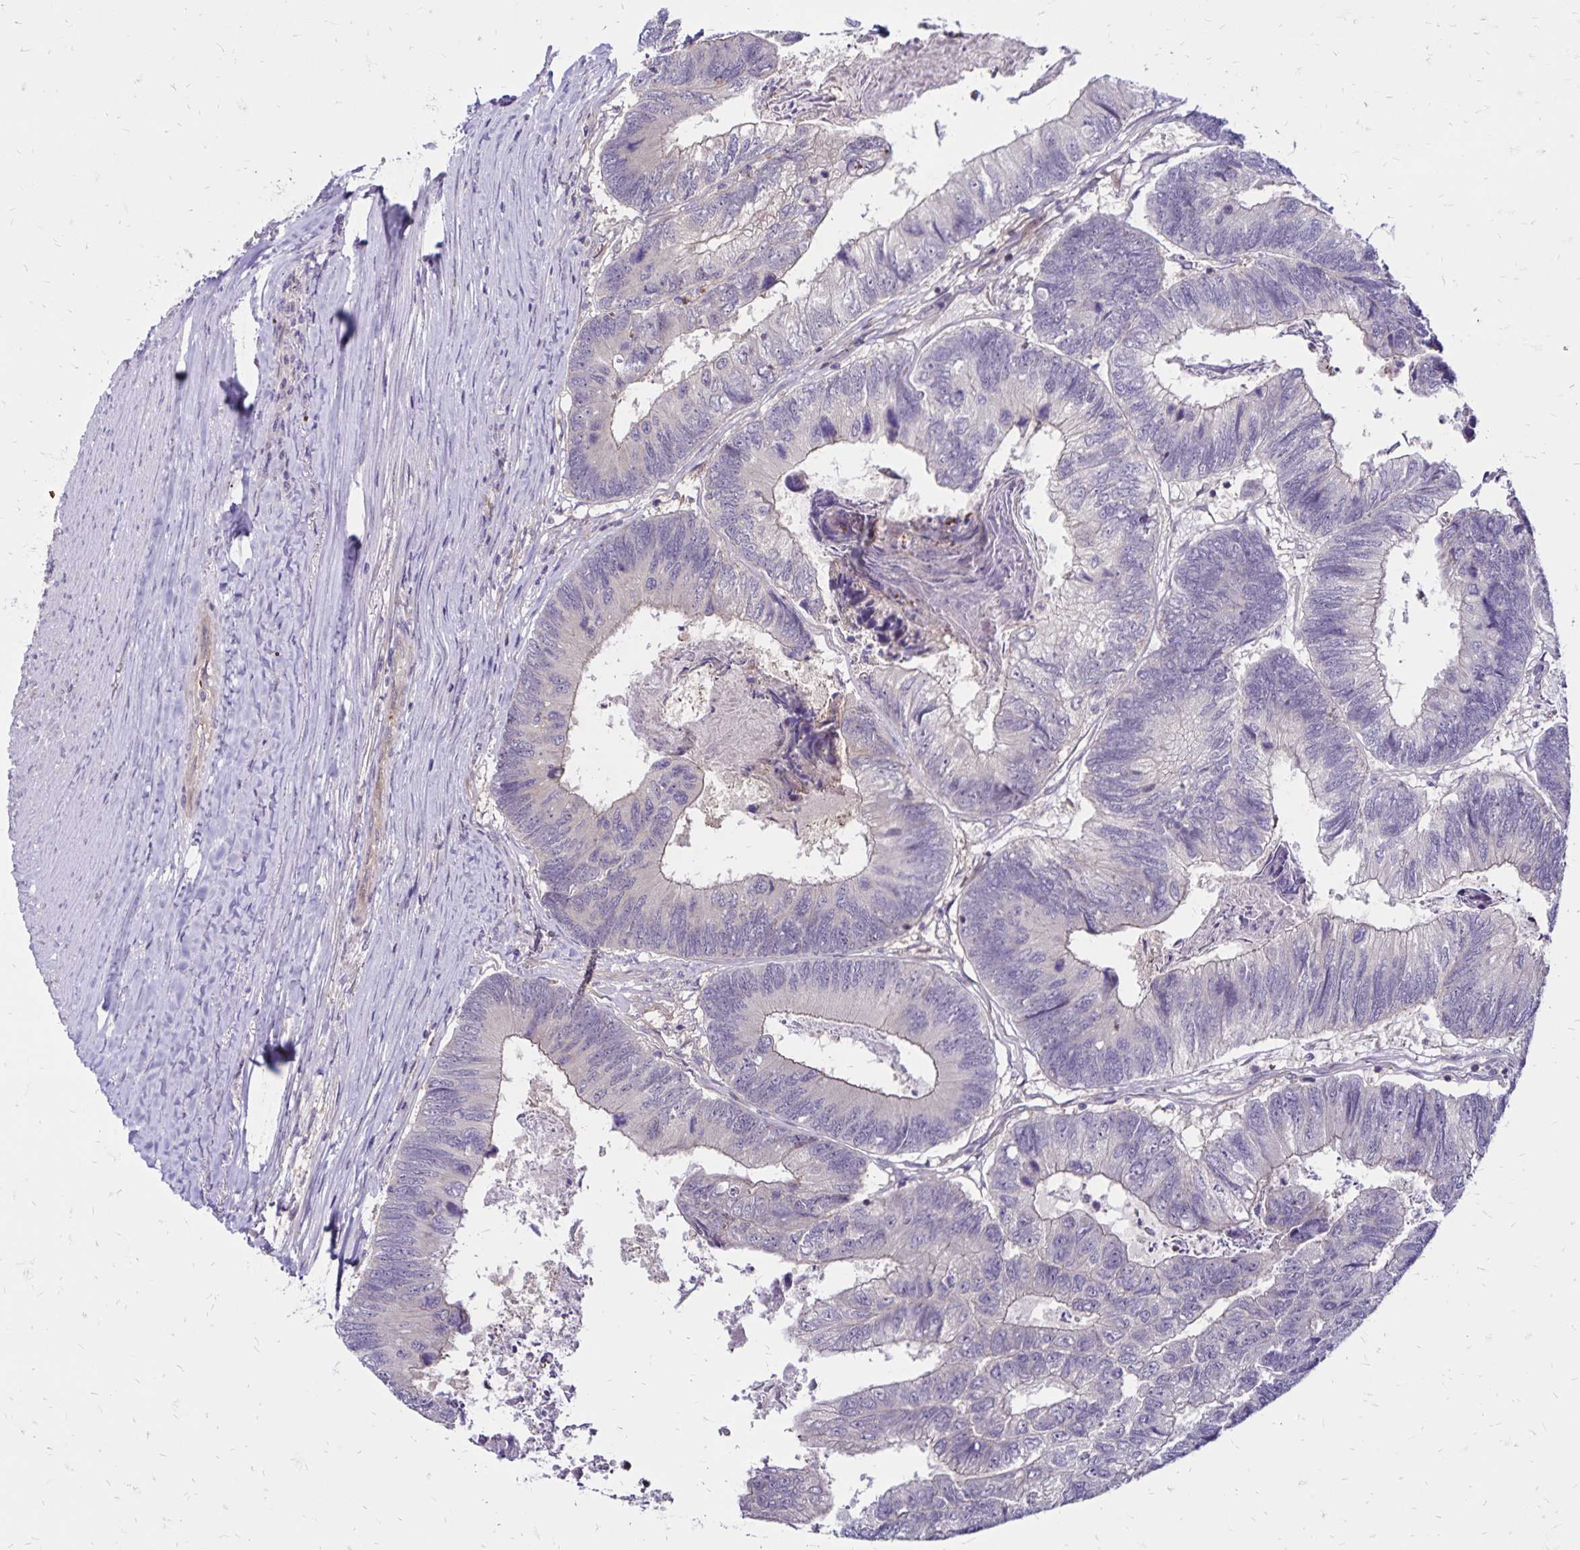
{"staining": {"intensity": "weak", "quantity": "<25%", "location": "cytoplasmic/membranous"}, "tissue": "colorectal cancer", "cell_type": "Tumor cells", "image_type": "cancer", "snomed": [{"axis": "morphology", "description": "Adenocarcinoma, NOS"}, {"axis": "topography", "description": "Colon"}], "caption": "An IHC micrograph of colorectal cancer (adenocarcinoma) is shown. There is no staining in tumor cells of colorectal cancer (adenocarcinoma).", "gene": "FSD1", "patient": {"sex": "female", "age": 67}}